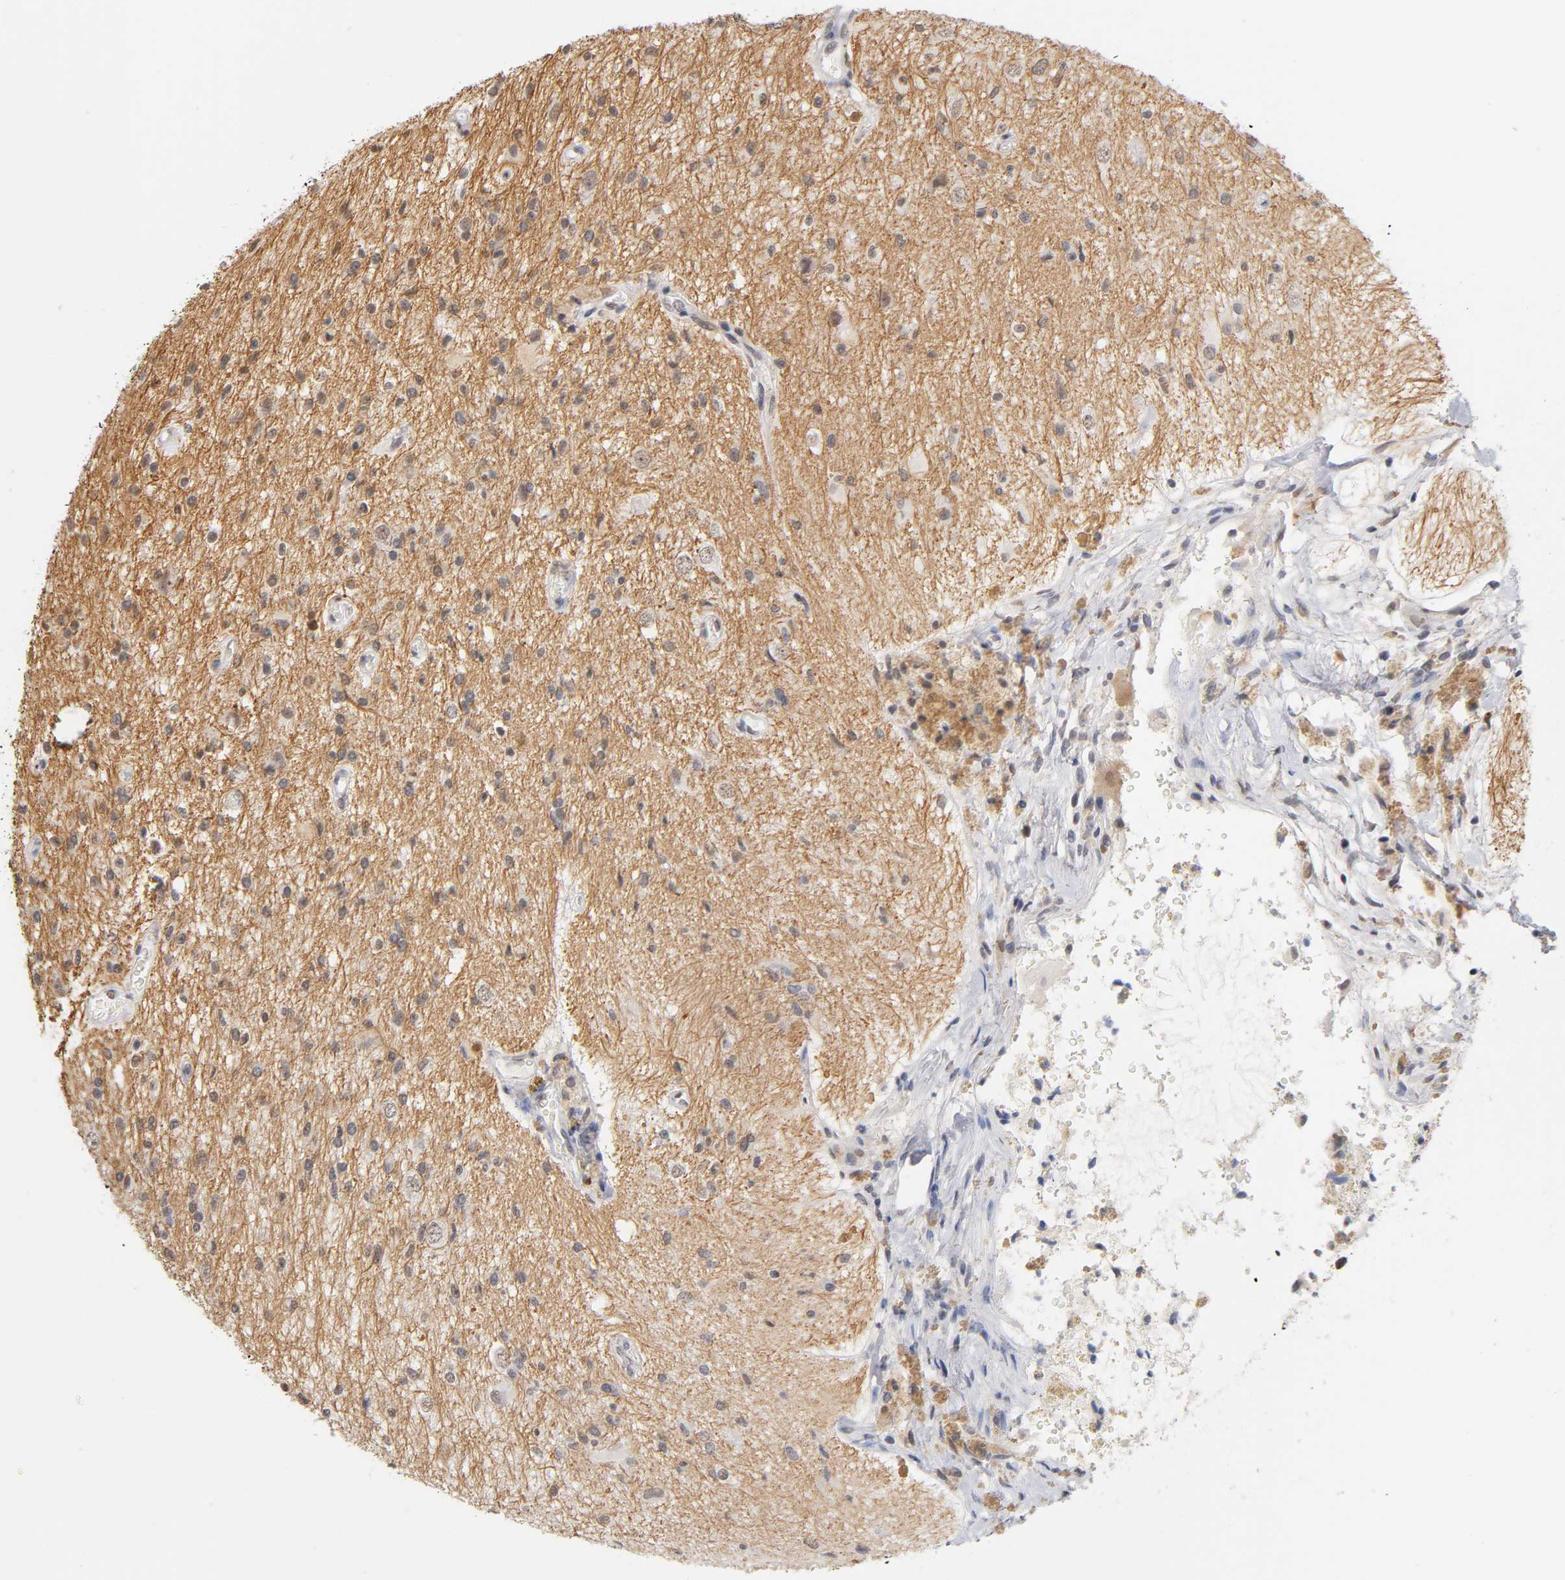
{"staining": {"intensity": "weak", "quantity": "25%-75%", "location": "cytoplasmic/membranous,nuclear"}, "tissue": "glioma", "cell_type": "Tumor cells", "image_type": "cancer", "snomed": [{"axis": "morphology", "description": "Glioma, malignant, High grade"}, {"axis": "topography", "description": "Brain"}], "caption": "An immunohistochemistry (IHC) image of tumor tissue is shown. Protein staining in brown shows weak cytoplasmic/membranous and nuclear positivity in malignant glioma (high-grade) within tumor cells. The protein is stained brown, and the nuclei are stained in blue (DAB IHC with brightfield microscopy, high magnification).", "gene": "CRABP2", "patient": {"sex": "male", "age": 47}}